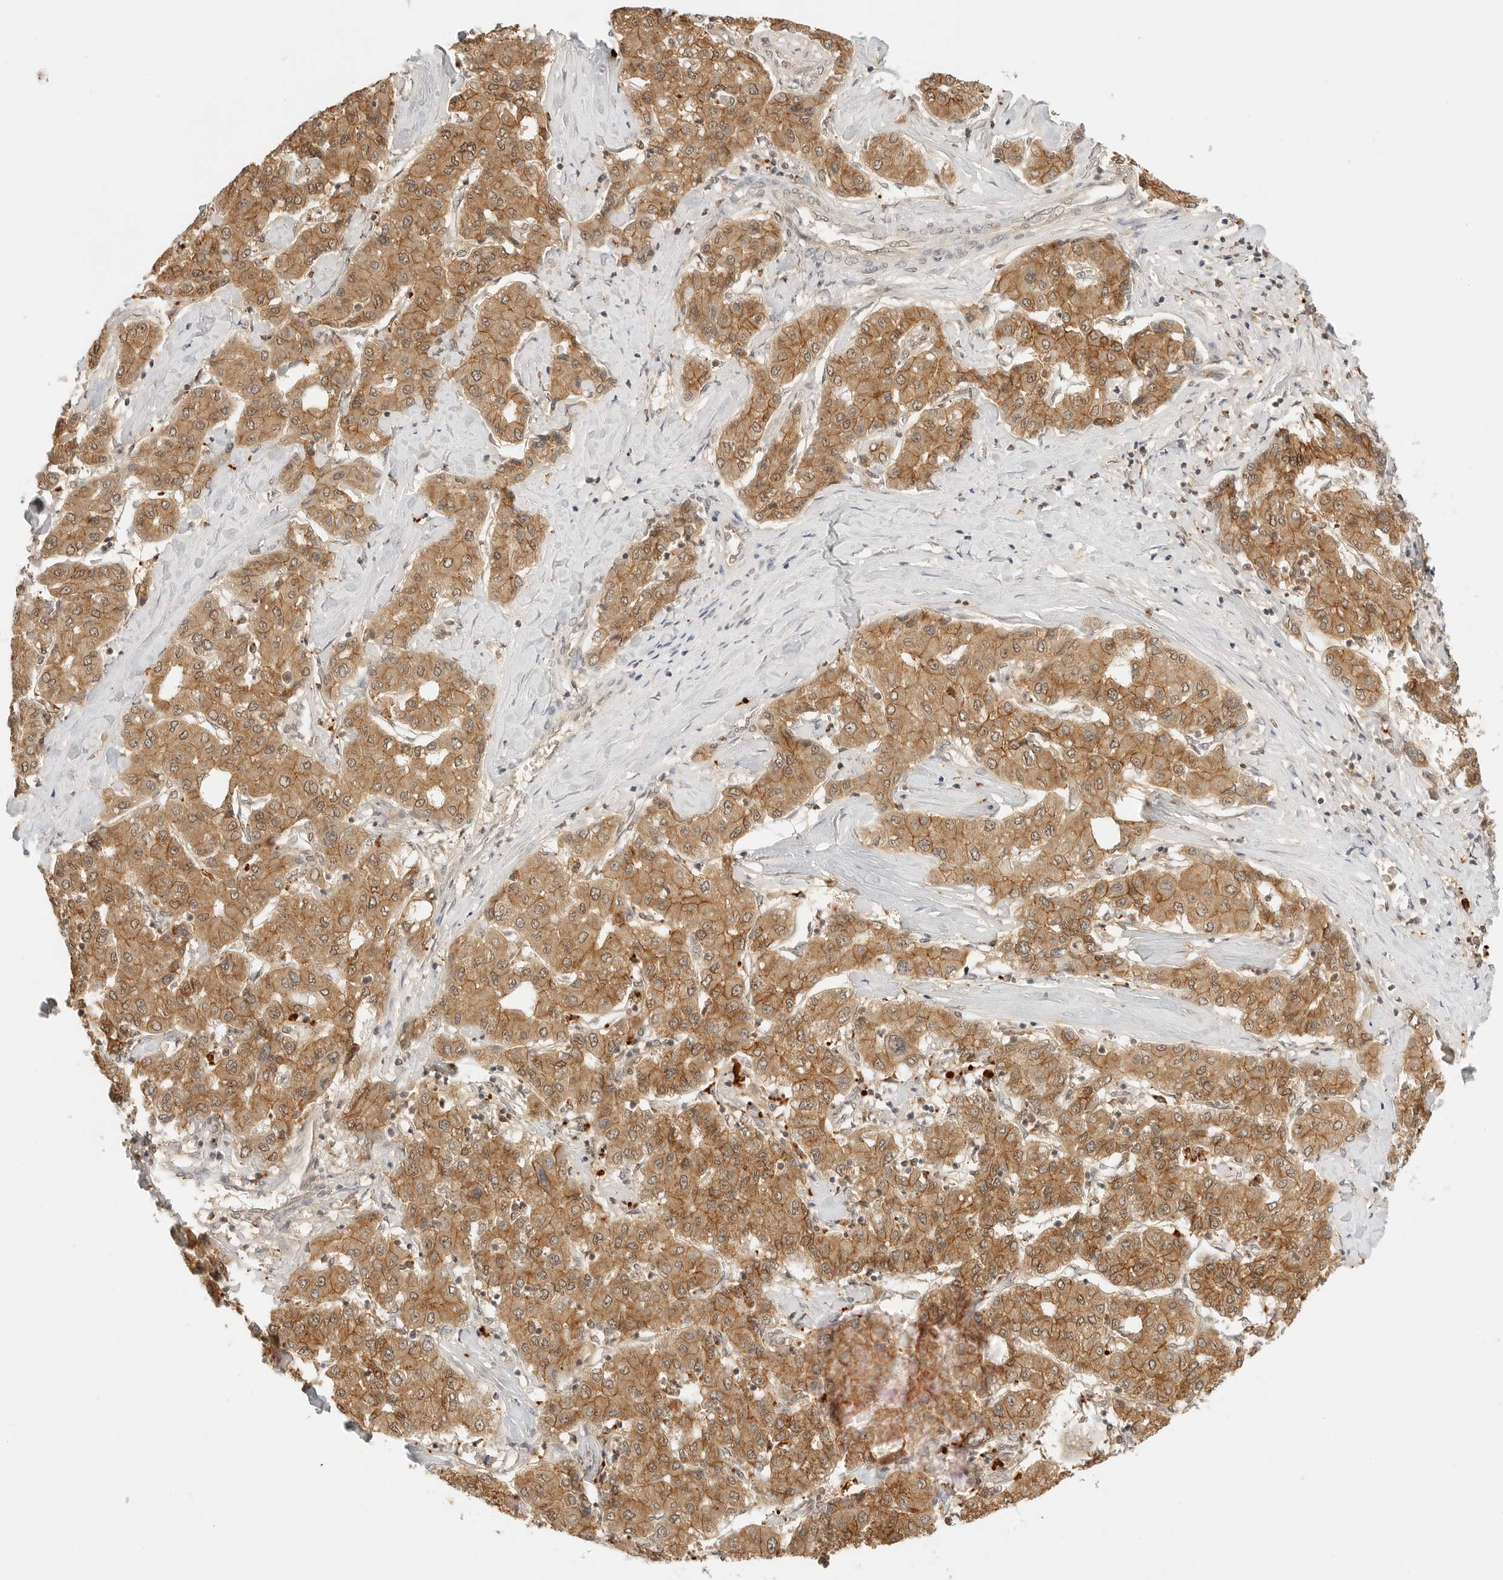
{"staining": {"intensity": "moderate", "quantity": ">75%", "location": "cytoplasmic/membranous"}, "tissue": "liver cancer", "cell_type": "Tumor cells", "image_type": "cancer", "snomed": [{"axis": "morphology", "description": "Carcinoma, Hepatocellular, NOS"}, {"axis": "topography", "description": "Liver"}], "caption": "Immunohistochemistry photomicrograph of neoplastic tissue: liver cancer stained using immunohistochemistry (IHC) demonstrates medium levels of moderate protein expression localized specifically in the cytoplasmic/membranous of tumor cells, appearing as a cytoplasmic/membranous brown color.", "gene": "EPHA1", "patient": {"sex": "male", "age": 65}}